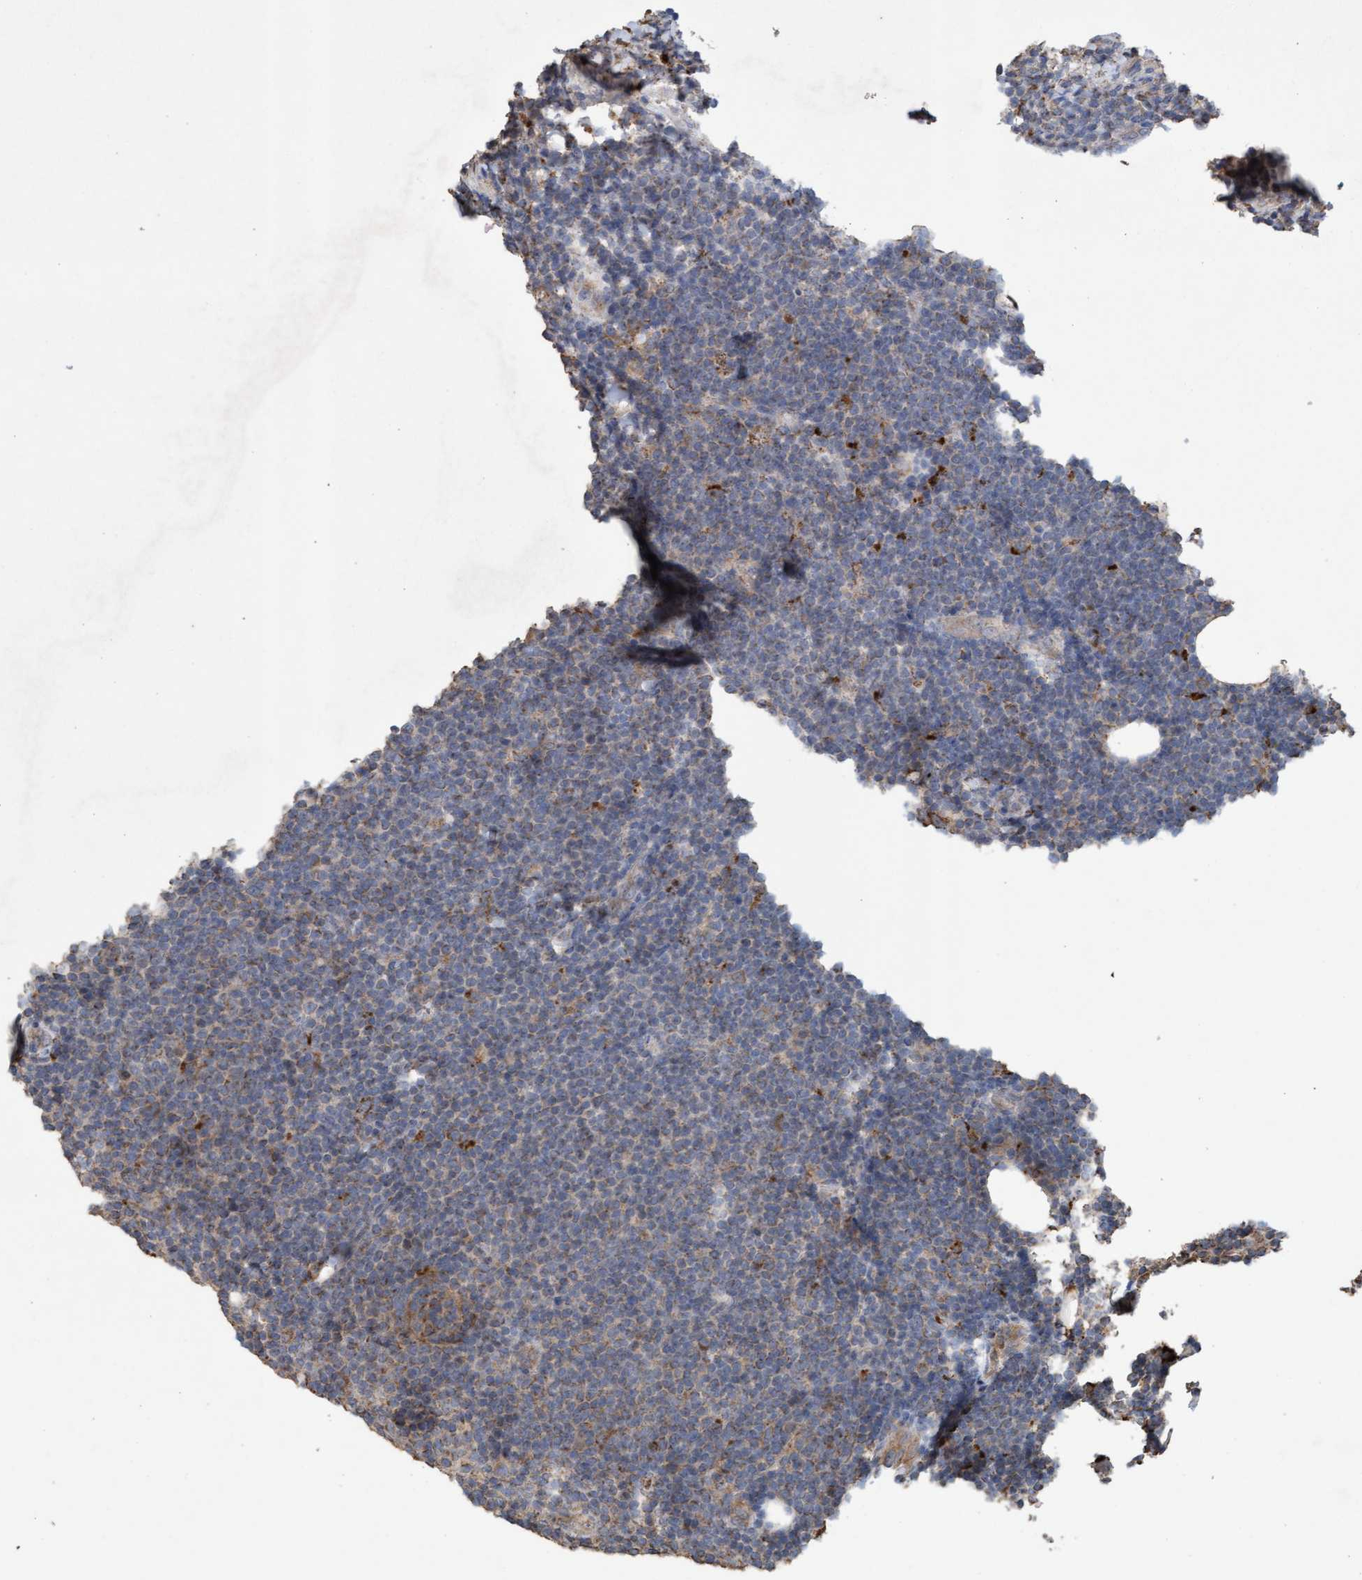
{"staining": {"intensity": "weak", "quantity": "25%-75%", "location": "cytoplasmic/membranous"}, "tissue": "lymphoma", "cell_type": "Tumor cells", "image_type": "cancer", "snomed": [{"axis": "morphology", "description": "Malignant lymphoma, non-Hodgkin's type, Low grade"}, {"axis": "topography", "description": "Lymph node"}], "caption": "This image demonstrates lymphoma stained with IHC to label a protein in brown. The cytoplasmic/membranous of tumor cells show weak positivity for the protein. Nuclei are counter-stained blue.", "gene": "ATPAF2", "patient": {"sex": "male", "age": 66}}